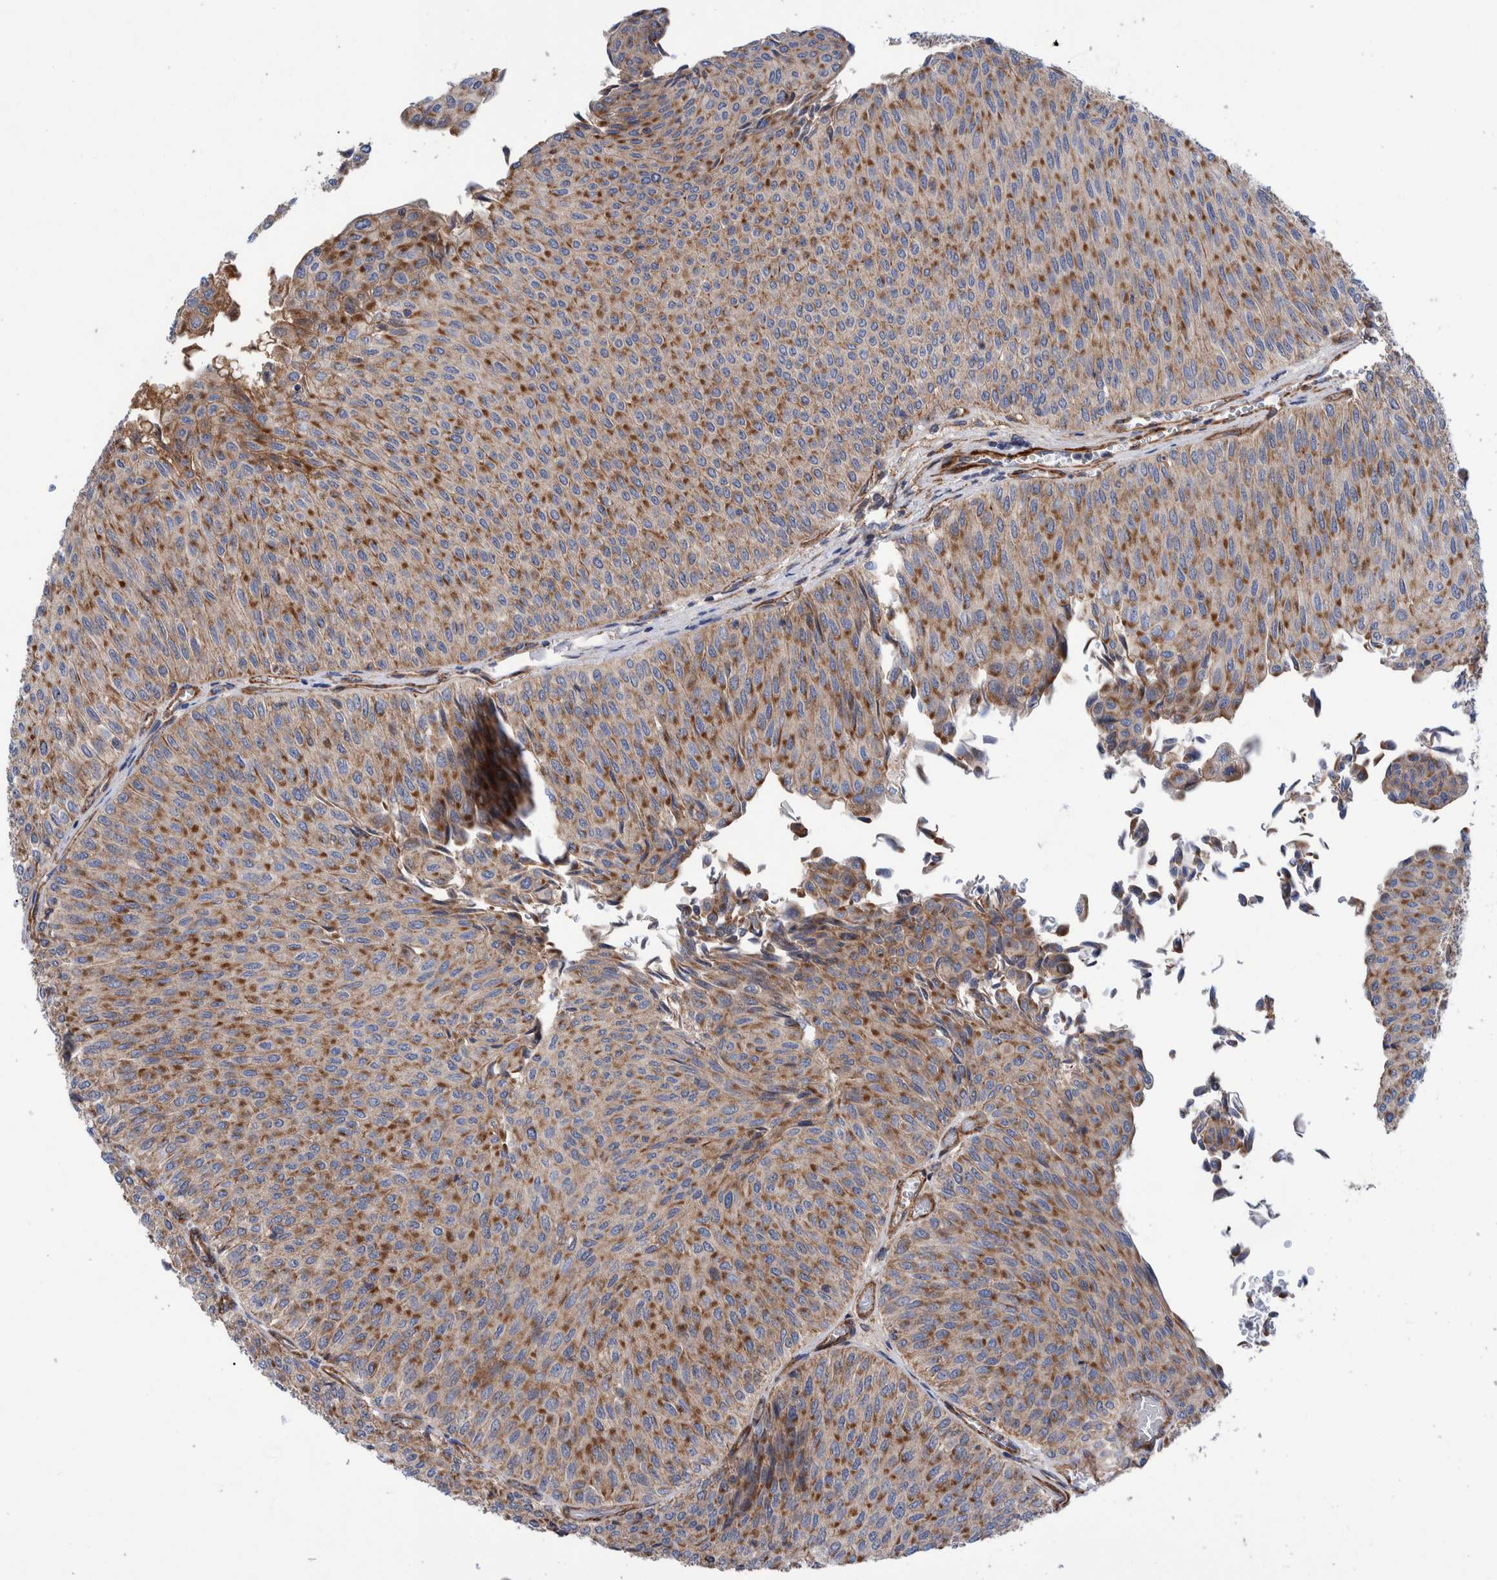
{"staining": {"intensity": "moderate", "quantity": ">75%", "location": "cytoplasmic/membranous"}, "tissue": "urothelial cancer", "cell_type": "Tumor cells", "image_type": "cancer", "snomed": [{"axis": "morphology", "description": "Urothelial carcinoma, Low grade"}, {"axis": "topography", "description": "Urinary bladder"}], "caption": "IHC (DAB) staining of low-grade urothelial carcinoma displays moderate cytoplasmic/membranous protein expression in about >75% of tumor cells.", "gene": "SLC25A10", "patient": {"sex": "male", "age": 78}}